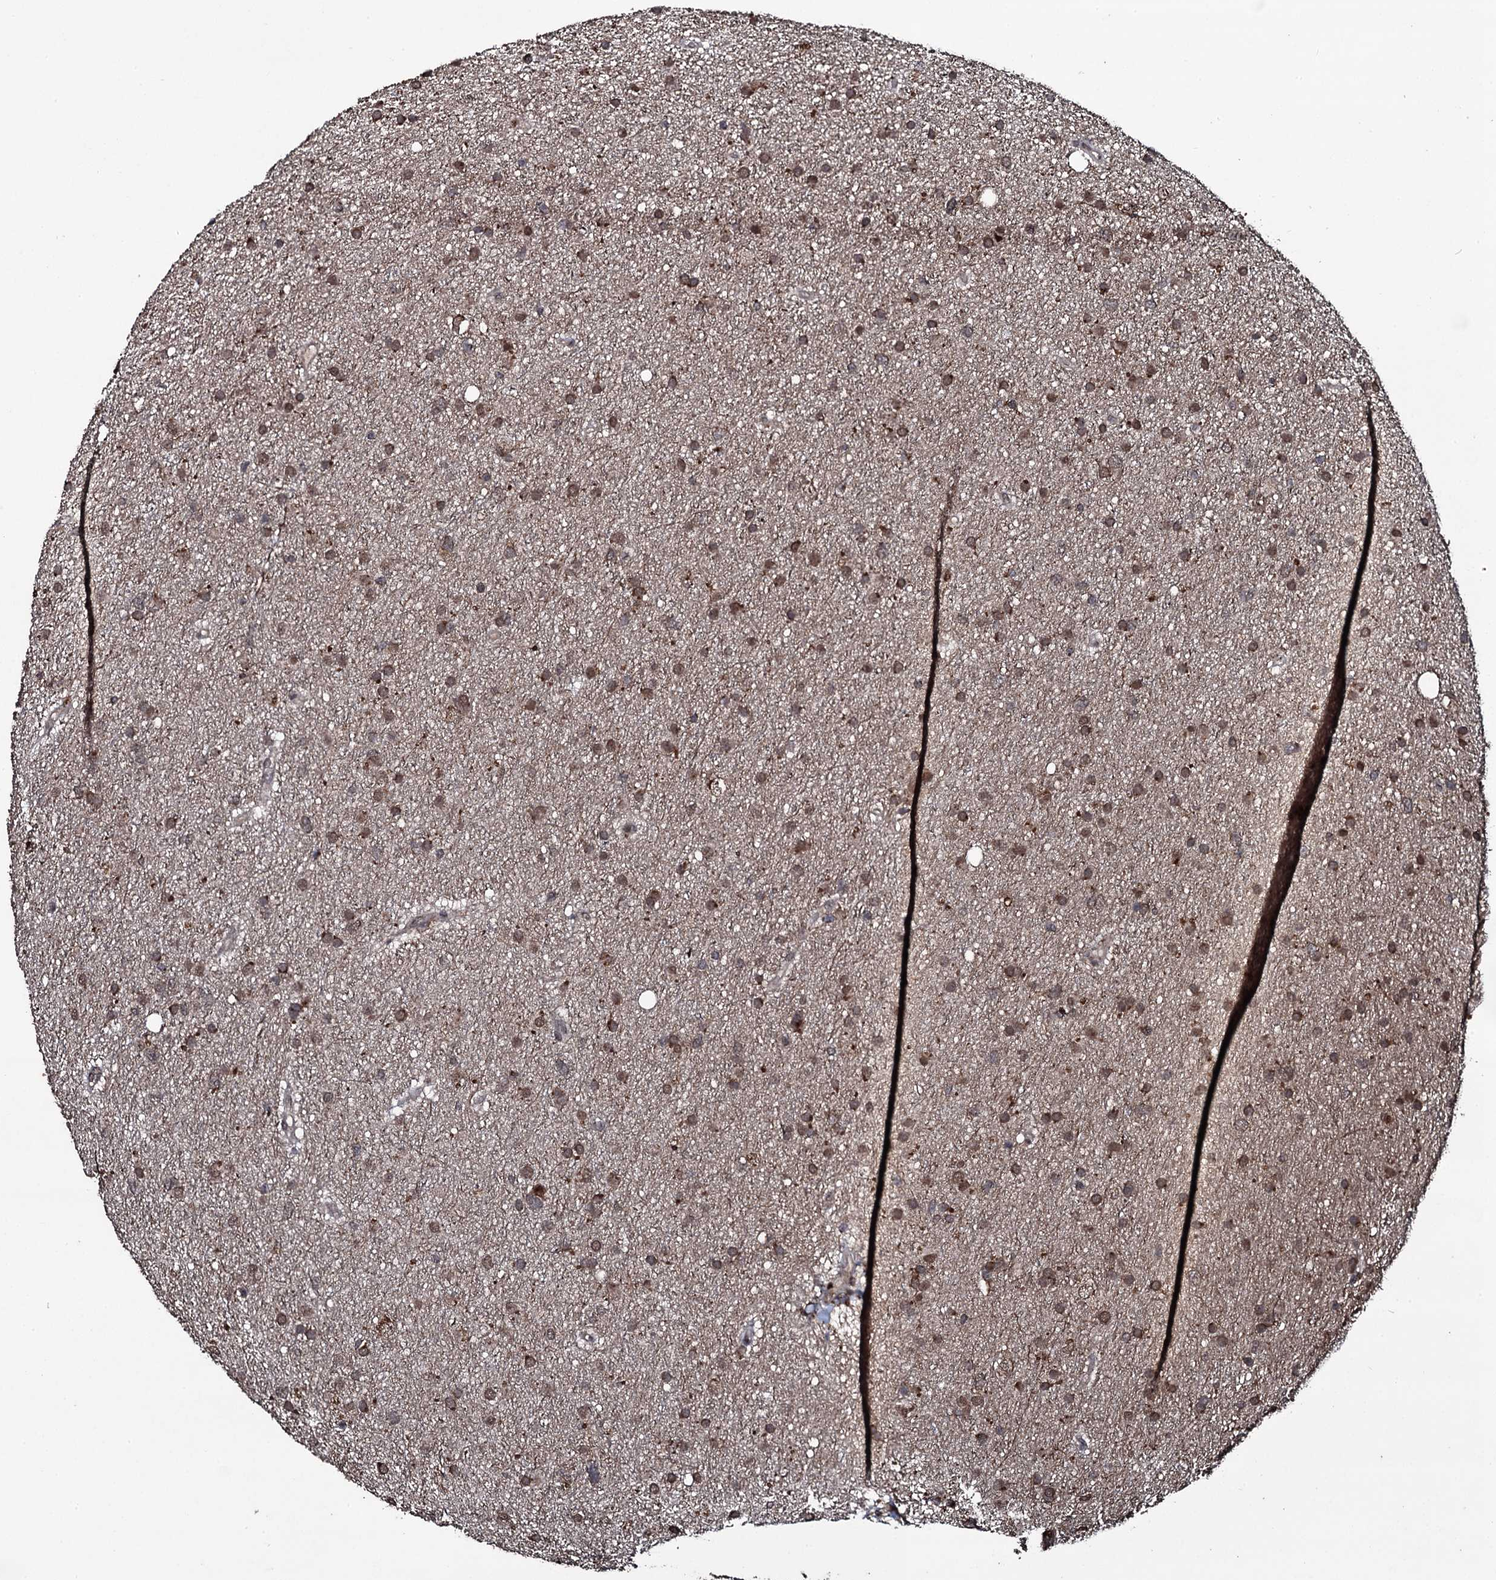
{"staining": {"intensity": "moderate", "quantity": ">75%", "location": "nuclear"}, "tissue": "glioma", "cell_type": "Tumor cells", "image_type": "cancer", "snomed": [{"axis": "morphology", "description": "Glioma, malignant, Low grade"}, {"axis": "topography", "description": "Cerebral cortex"}], "caption": "Brown immunohistochemical staining in human malignant low-grade glioma shows moderate nuclear expression in about >75% of tumor cells.", "gene": "MRPS31", "patient": {"sex": "female", "age": 39}}